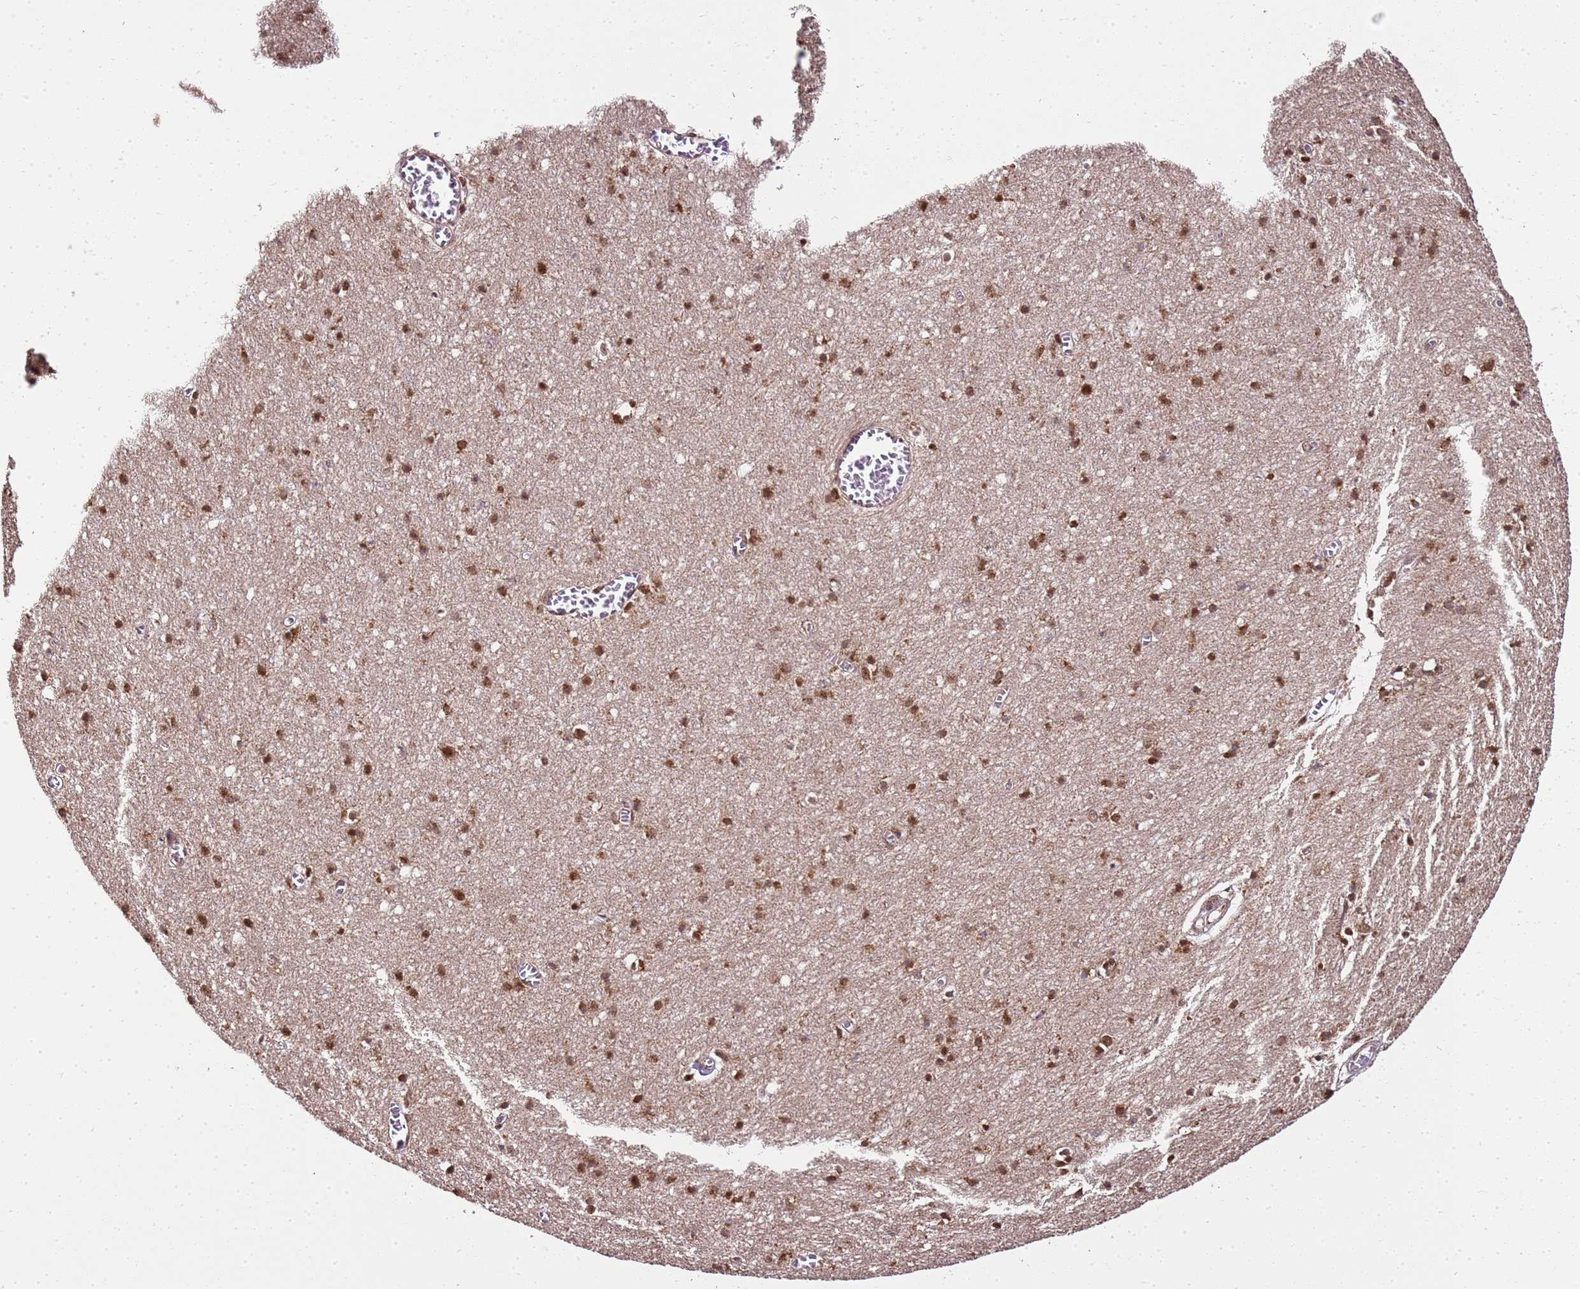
{"staining": {"intensity": "moderate", "quantity": "25%-75%", "location": "nuclear"}, "tissue": "cerebral cortex", "cell_type": "Endothelial cells", "image_type": "normal", "snomed": [{"axis": "morphology", "description": "Normal tissue, NOS"}, {"axis": "topography", "description": "Cerebral cortex"}], "caption": "Unremarkable cerebral cortex was stained to show a protein in brown. There is medium levels of moderate nuclear staining in about 25%-75% of endothelial cells.", "gene": "PEX14", "patient": {"sex": "female", "age": 64}}